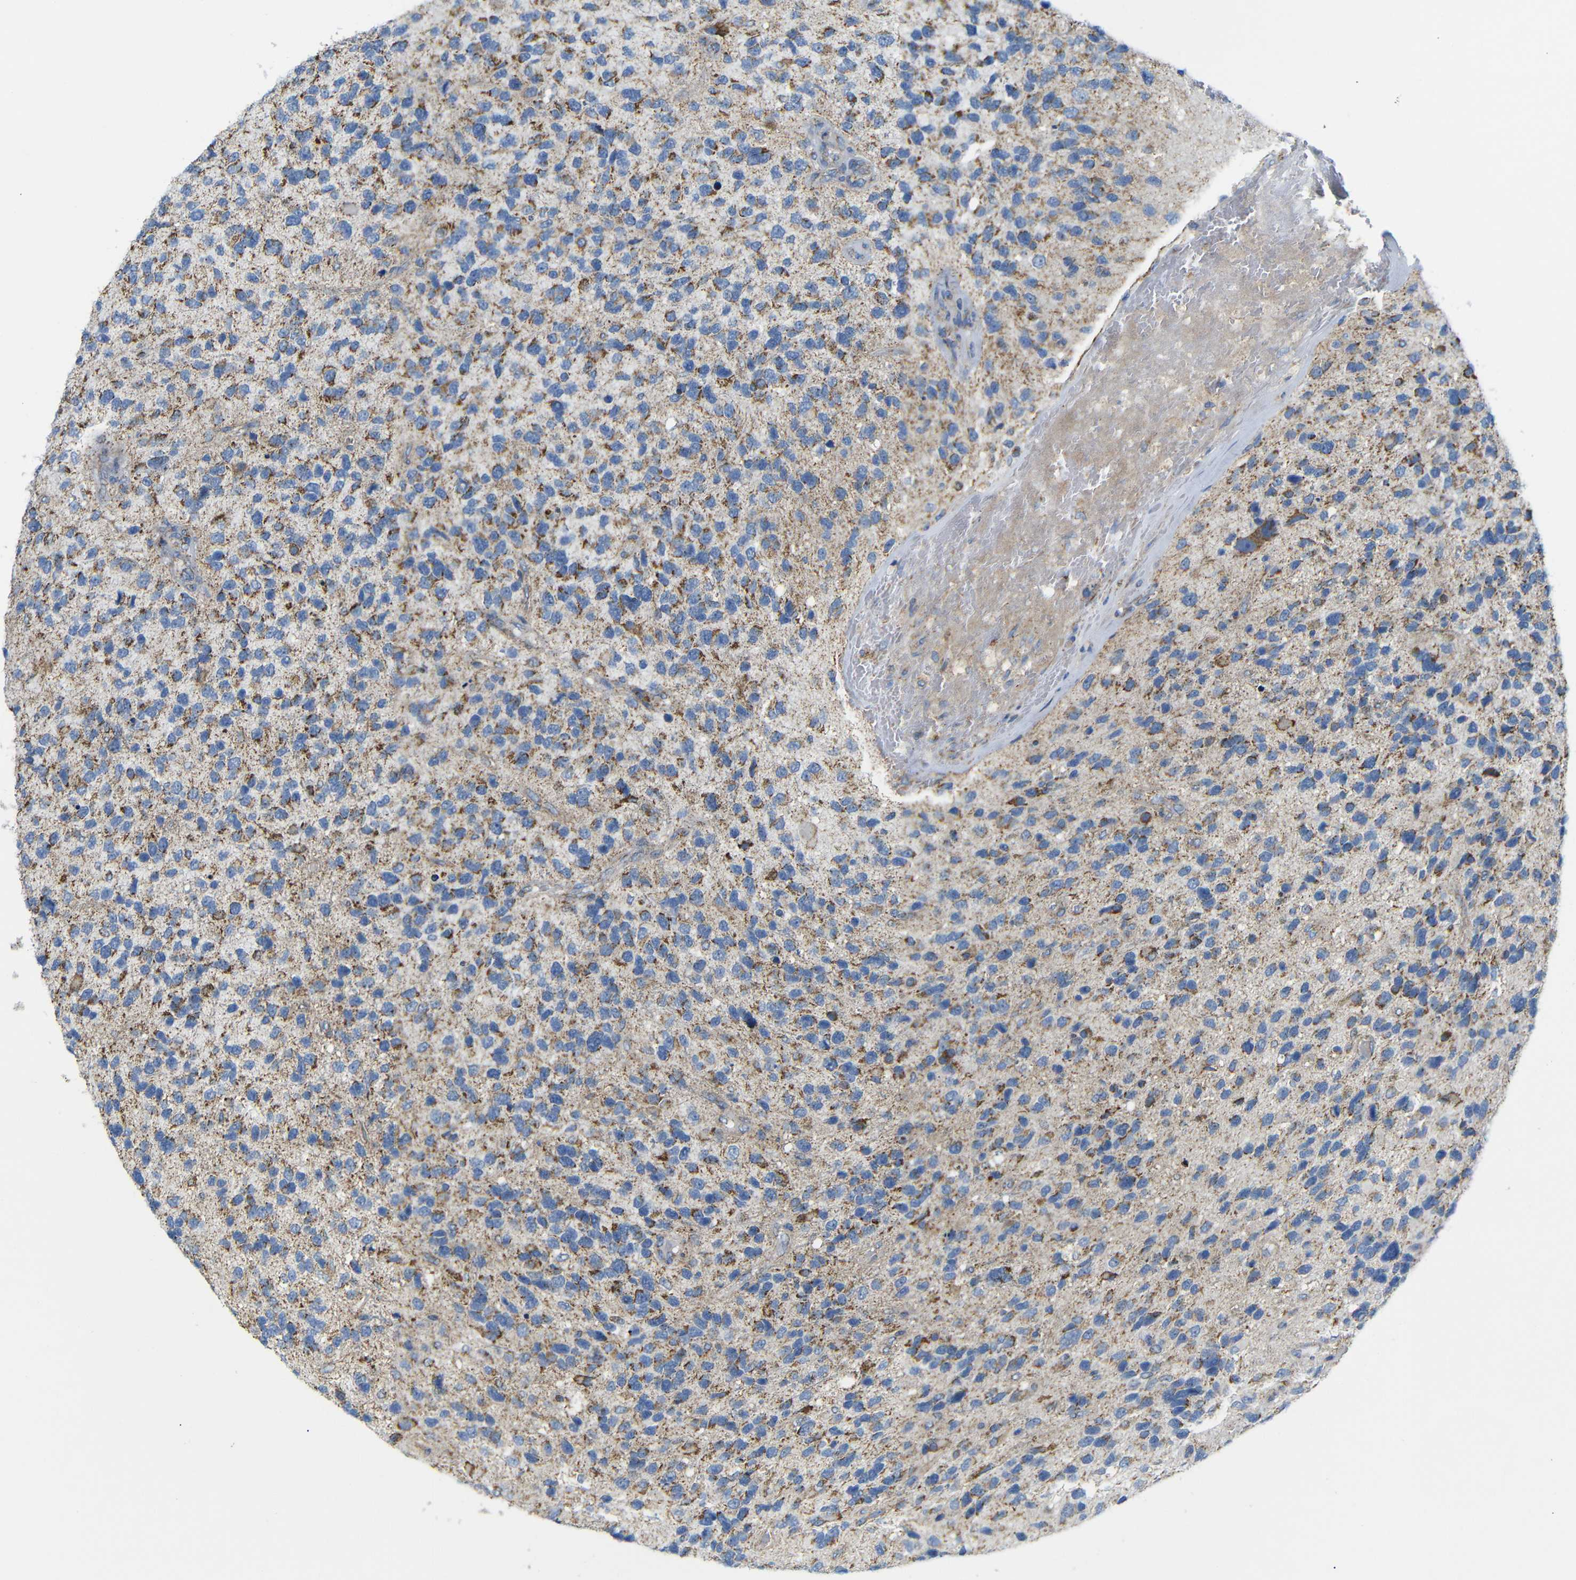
{"staining": {"intensity": "moderate", "quantity": "25%-75%", "location": "cytoplasmic/membranous"}, "tissue": "glioma", "cell_type": "Tumor cells", "image_type": "cancer", "snomed": [{"axis": "morphology", "description": "Glioma, malignant, High grade"}, {"axis": "topography", "description": "Brain"}], "caption": "Protein expression analysis of malignant high-grade glioma demonstrates moderate cytoplasmic/membranous positivity in approximately 25%-75% of tumor cells. The staining was performed using DAB (3,3'-diaminobenzidine) to visualize the protein expression in brown, while the nuclei were stained in blue with hematoxylin (Magnification: 20x).", "gene": "FAM171B", "patient": {"sex": "female", "age": 58}}